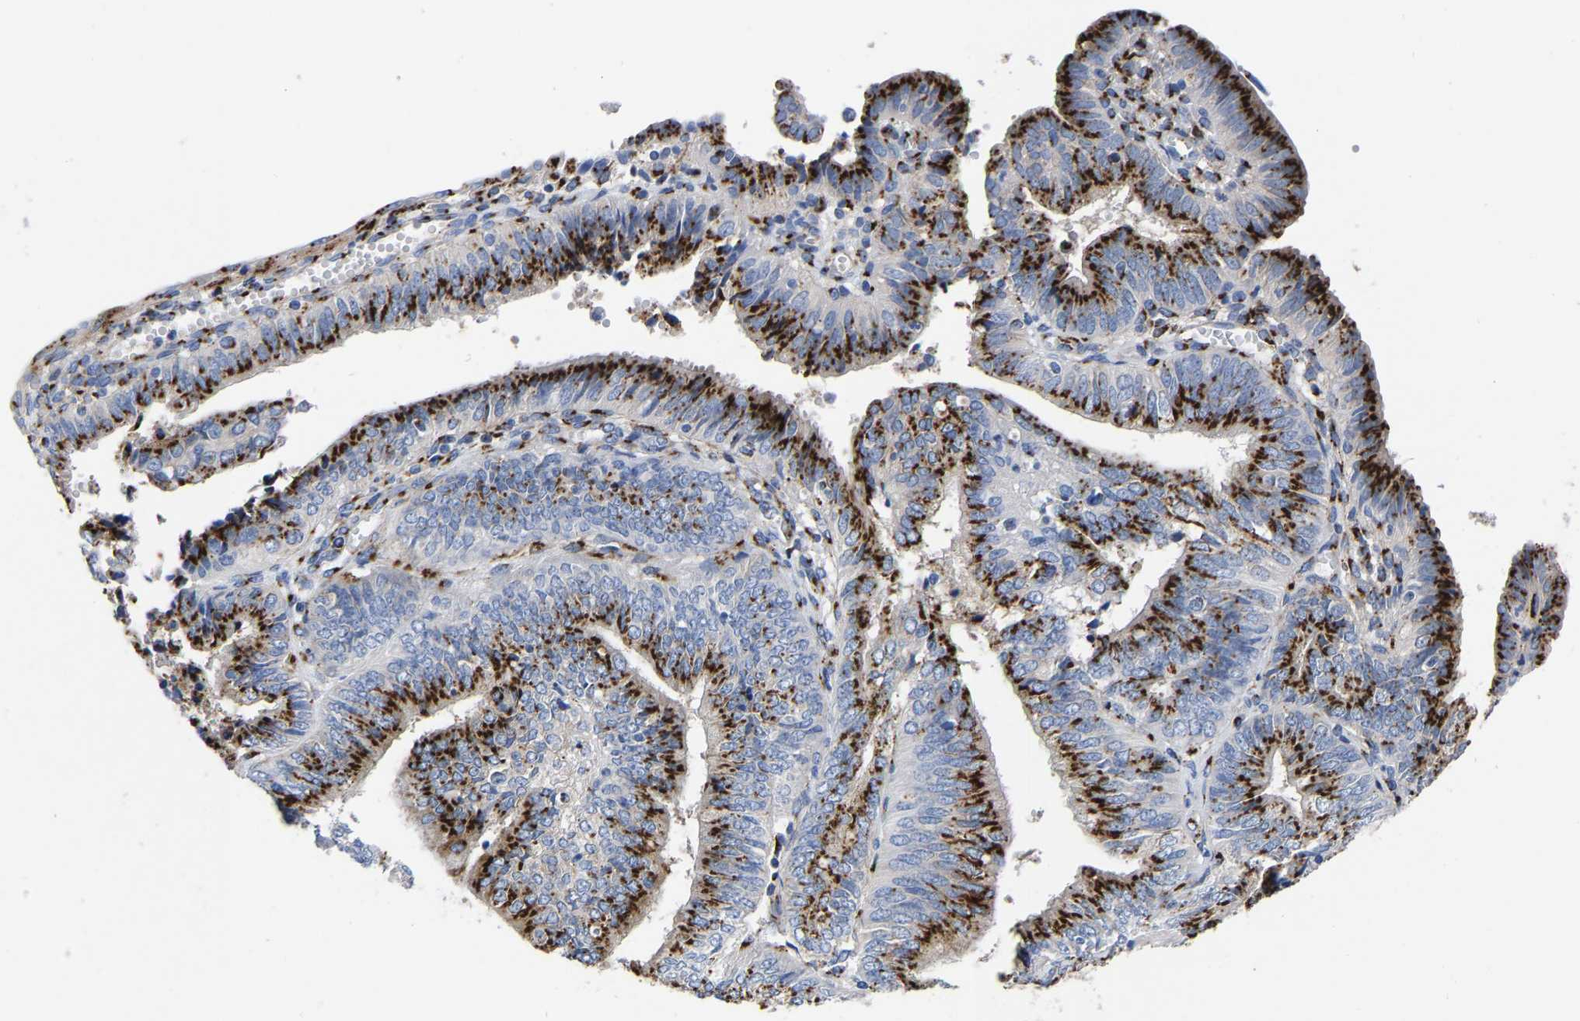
{"staining": {"intensity": "strong", "quantity": ">75%", "location": "cytoplasmic/membranous"}, "tissue": "endometrial cancer", "cell_type": "Tumor cells", "image_type": "cancer", "snomed": [{"axis": "morphology", "description": "Adenocarcinoma, NOS"}, {"axis": "topography", "description": "Endometrium"}], "caption": "The immunohistochemical stain highlights strong cytoplasmic/membranous expression in tumor cells of endometrial cancer tissue.", "gene": "TMEM87A", "patient": {"sex": "female", "age": 58}}